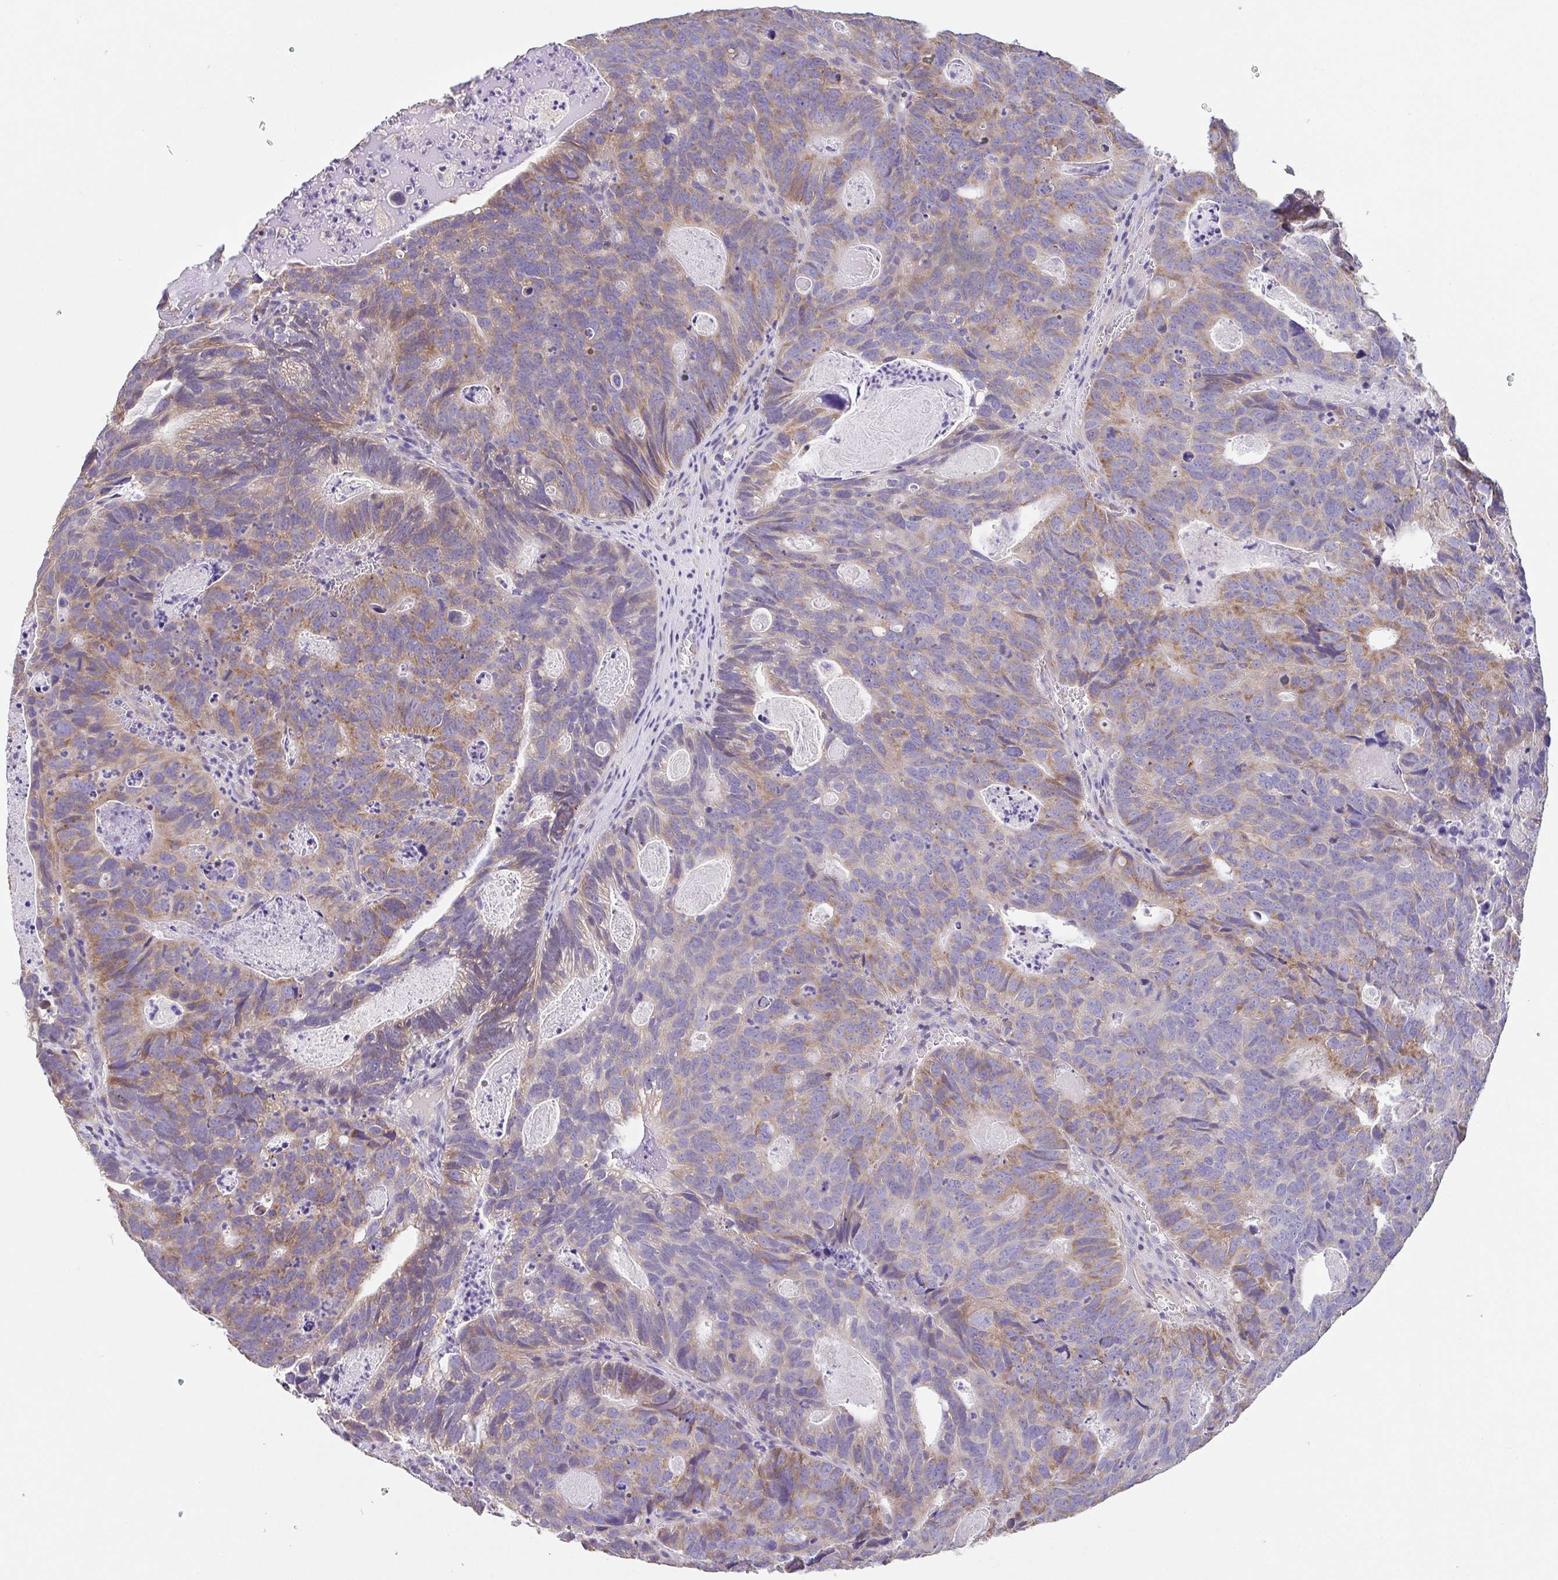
{"staining": {"intensity": "moderate", "quantity": ">75%", "location": "cytoplasmic/membranous"}, "tissue": "head and neck cancer", "cell_type": "Tumor cells", "image_type": "cancer", "snomed": [{"axis": "morphology", "description": "Adenocarcinoma, NOS"}, {"axis": "topography", "description": "Head-Neck"}], "caption": "Human head and neck cancer stained with a brown dye reveals moderate cytoplasmic/membranous positive expression in about >75% of tumor cells.", "gene": "GINM1", "patient": {"sex": "male", "age": 62}}